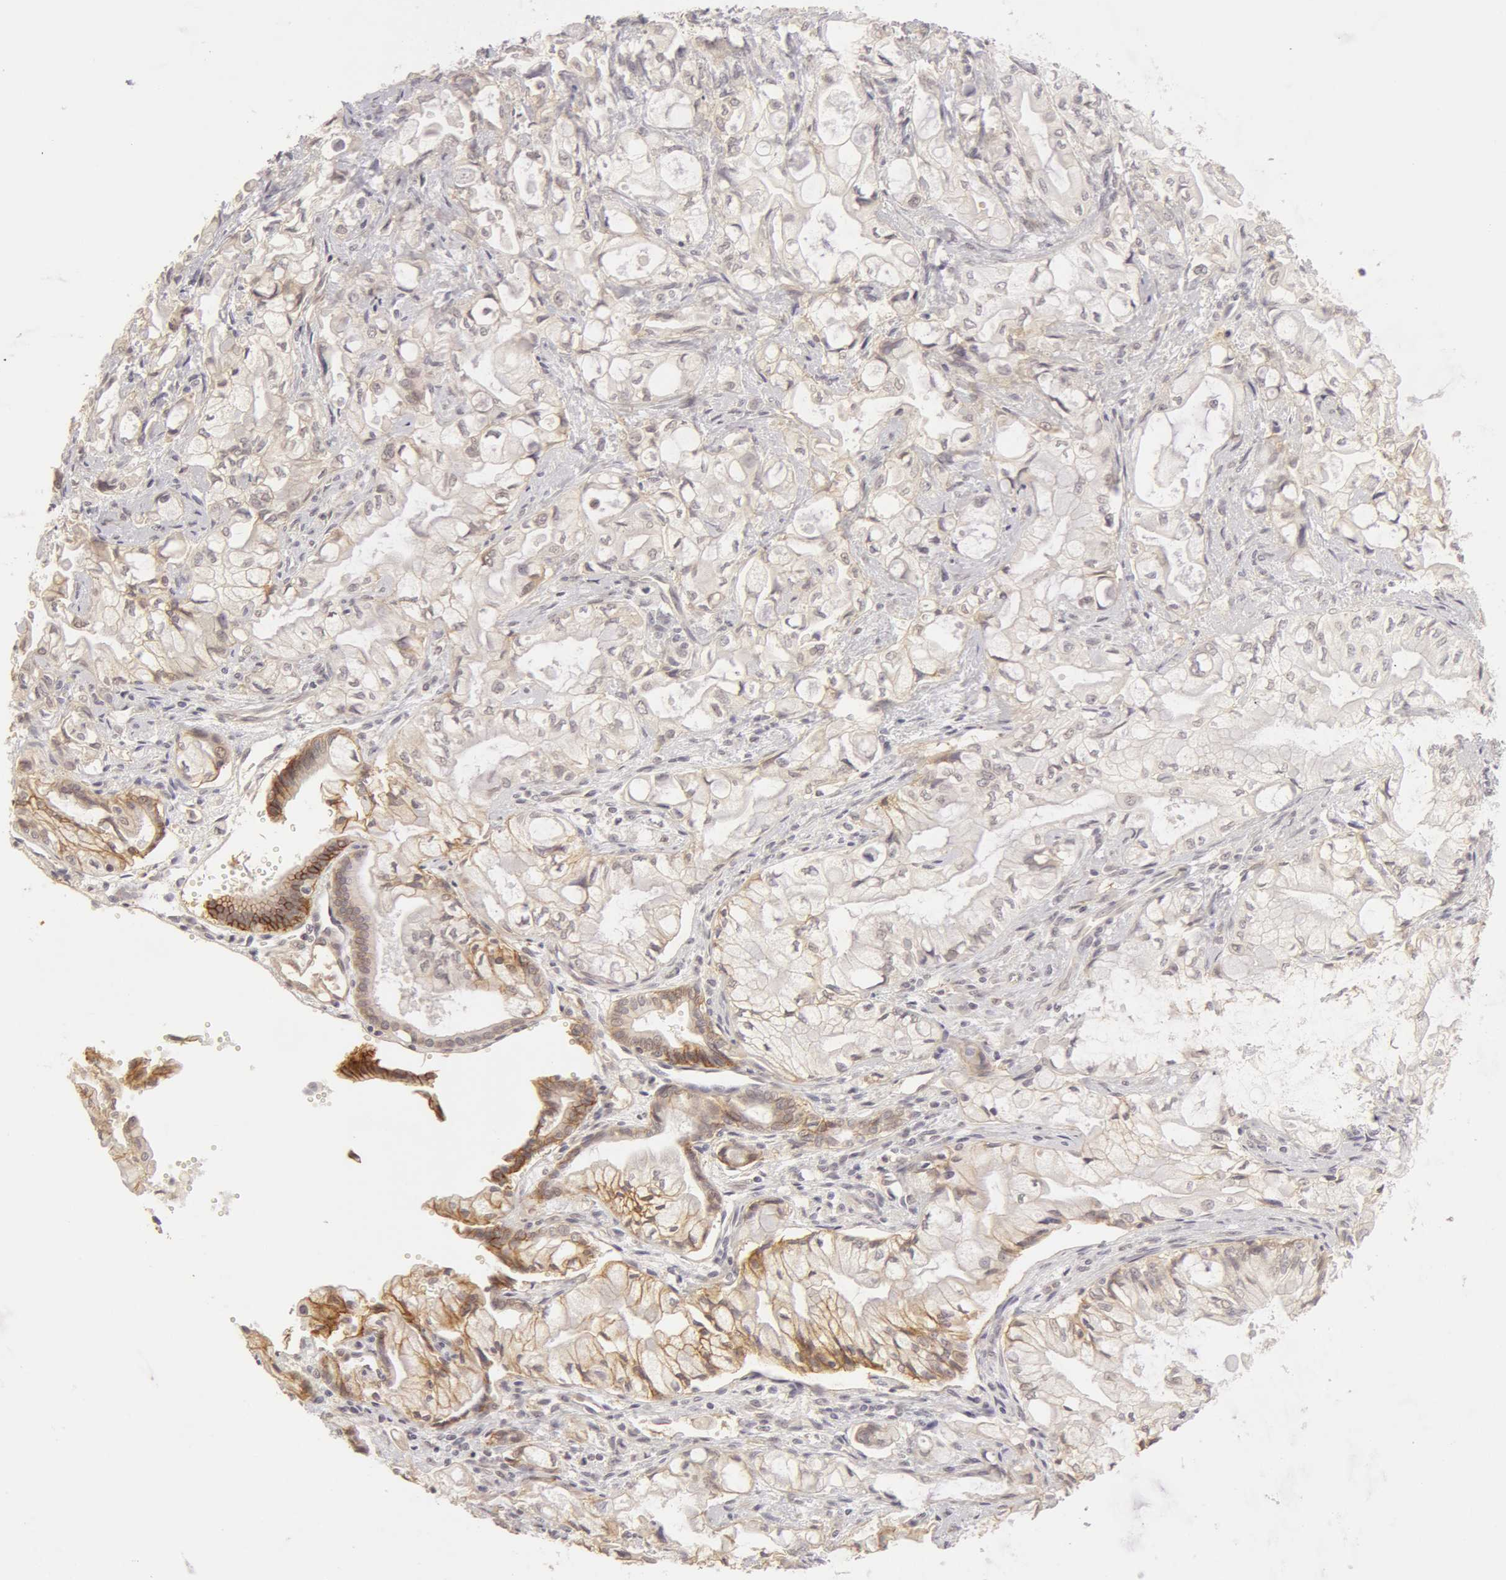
{"staining": {"intensity": "weak", "quantity": "25%-75%", "location": "cytoplasmic/membranous"}, "tissue": "pancreatic cancer", "cell_type": "Tumor cells", "image_type": "cancer", "snomed": [{"axis": "morphology", "description": "Adenocarcinoma, NOS"}, {"axis": "topography", "description": "Pancreas"}], "caption": "Tumor cells show weak cytoplasmic/membranous positivity in approximately 25%-75% of cells in pancreatic cancer. Ihc stains the protein in brown and the nuclei are stained blue.", "gene": "ADAM10", "patient": {"sex": "male", "age": 79}}